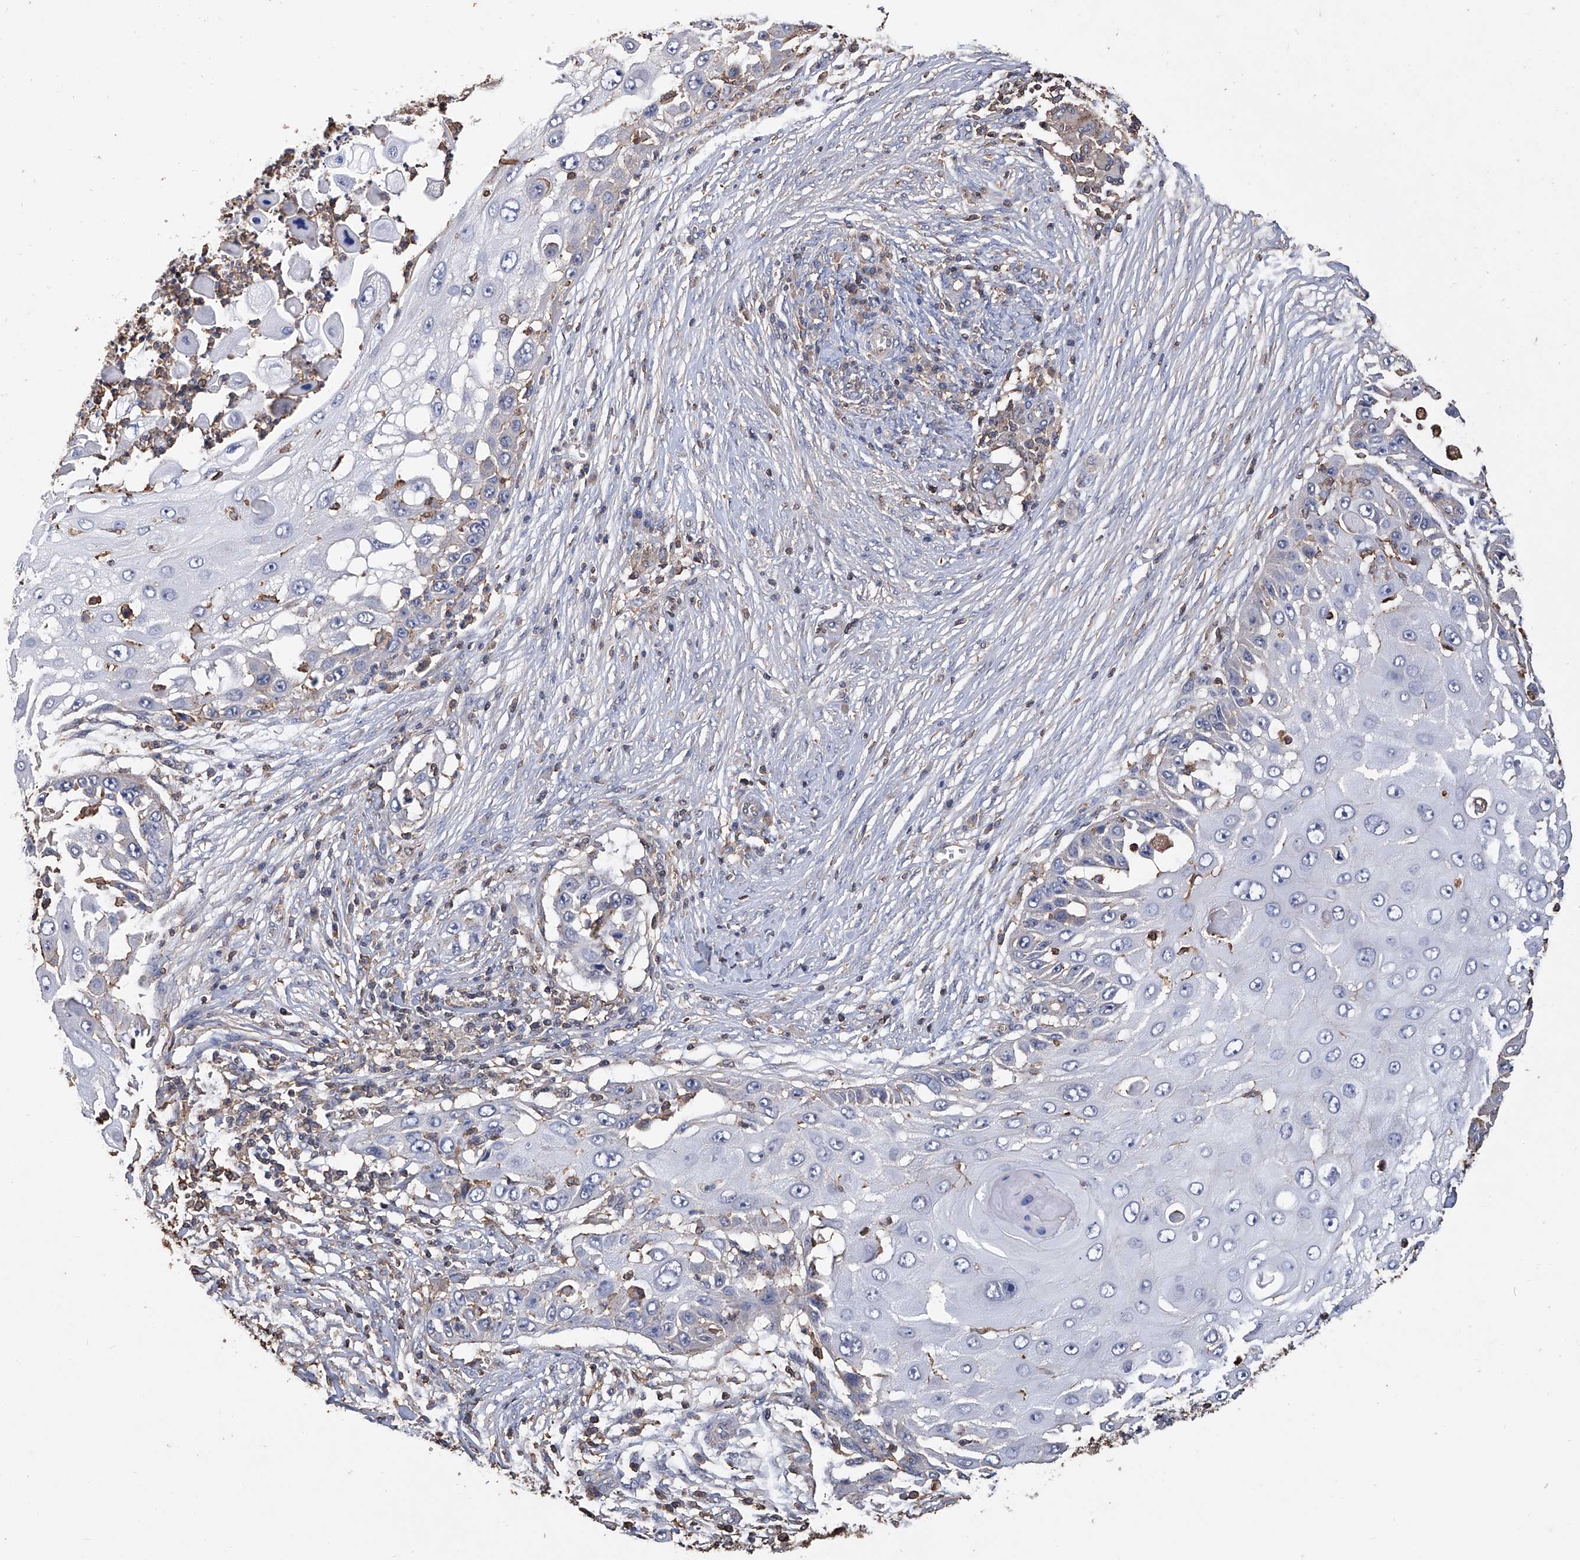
{"staining": {"intensity": "negative", "quantity": "none", "location": "none"}, "tissue": "skin cancer", "cell_type": "Tumor cells", "image_type": "cancer", "snomed": [{"axis": "morphology", "description": "Squamous cell carcinoma, NOS"}, {"axis": "topography", "description": "Skin"}], "caption": "Human skin cancer (squamous cell carcinoma) stained for a protein using immunohistochemistry (IHC) displays no positivity in tumor cells.", "gene": "GPT", "patient": {"sex": "female", "age": 44}}